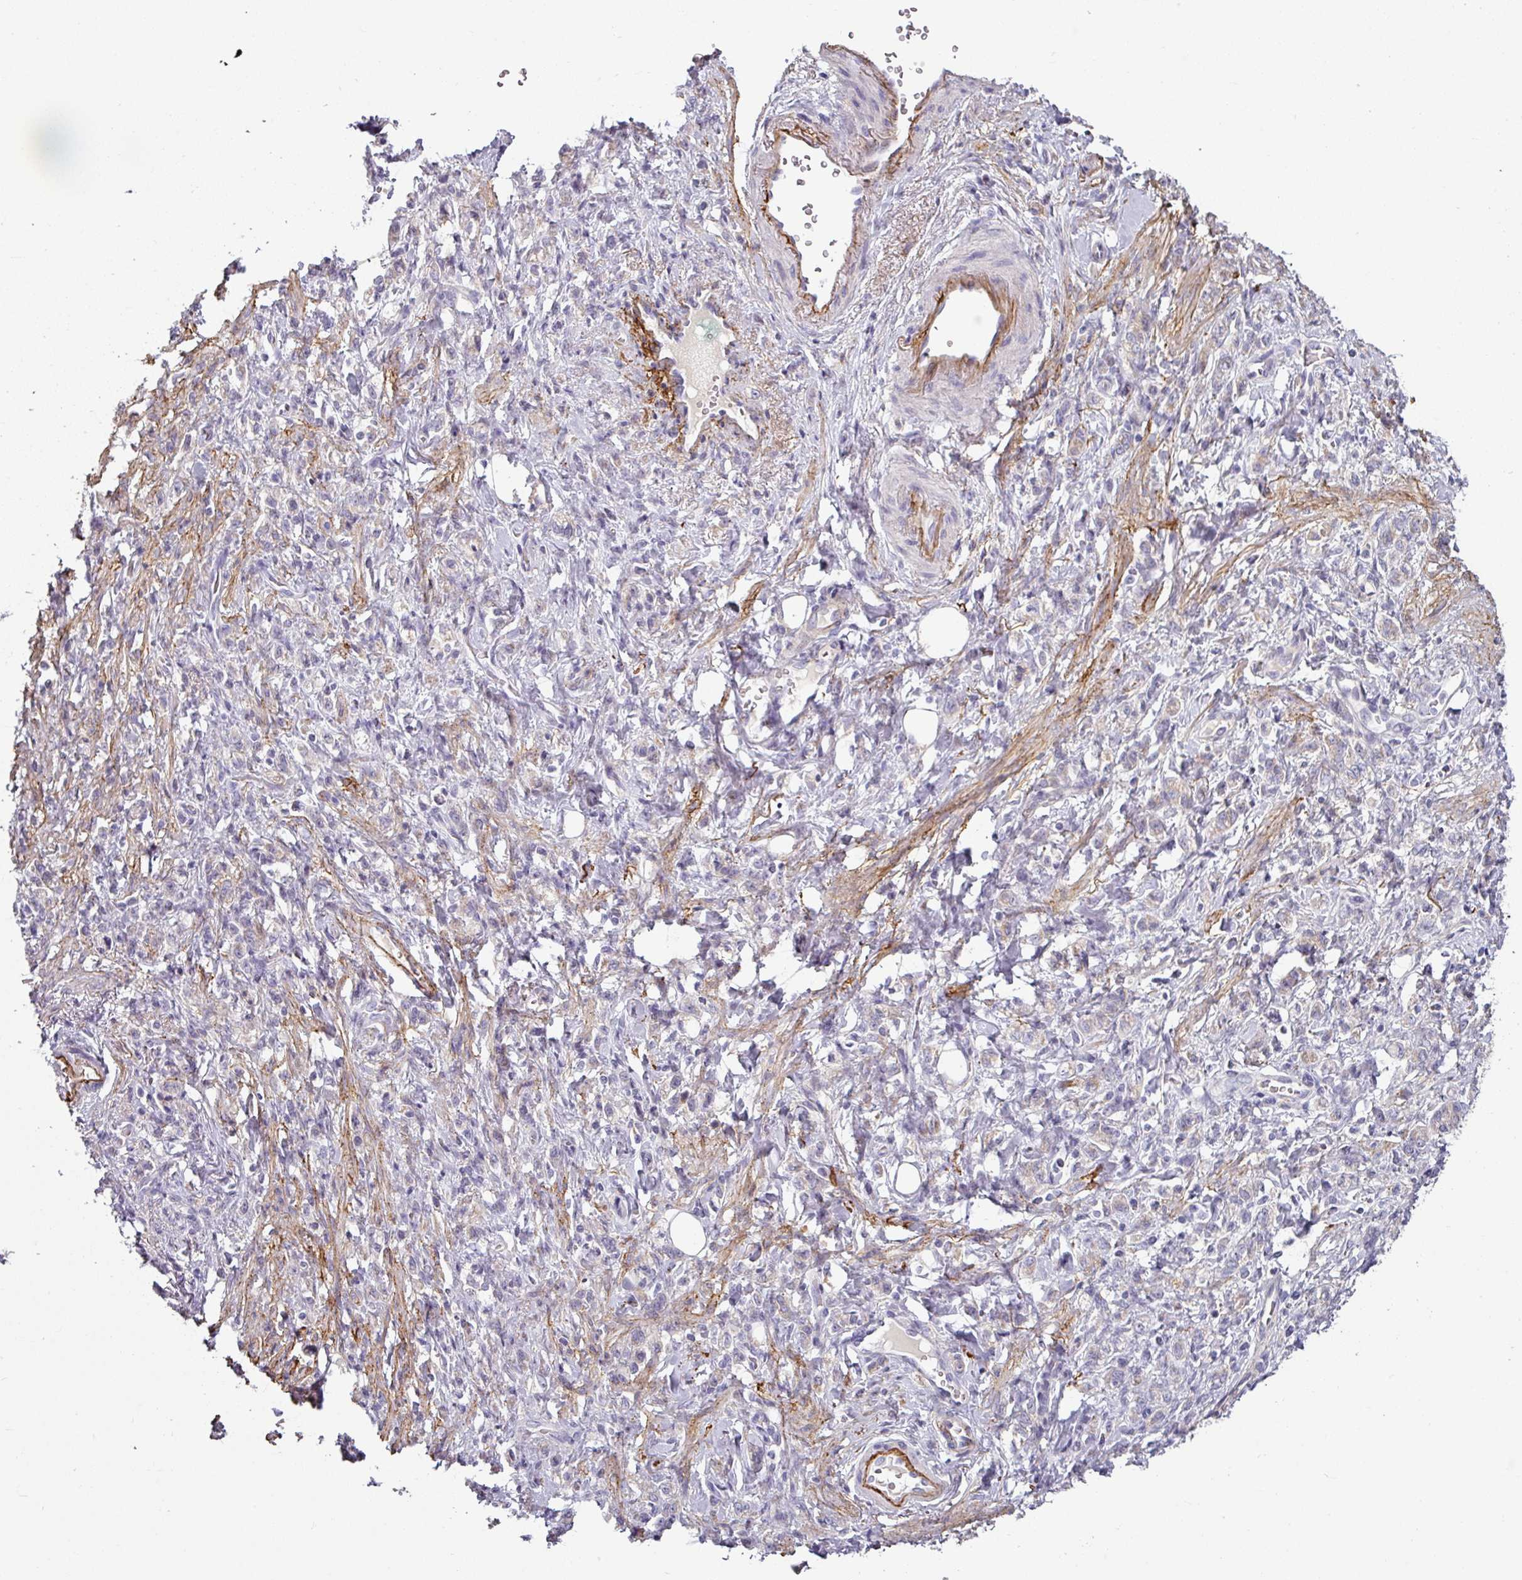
{"staining": {"intensity": "negative", "quantity": "none", "location": "none"}, "tissue": "stomach cancer", "cell_type": "Tumor cells", "image_type": "cancer", "snomed": [{"axis": "morphology", "description": "Adenocarcinoma, NOS"}, {"axis": "topography", "description": "Stomach"}], "caption": "The histopathology image demonstrates no significant positivity in tumor cells of stomach adenocarcinoma.", "gene": "MTMR14", "patient": {"sex": "male", "age": 77}}